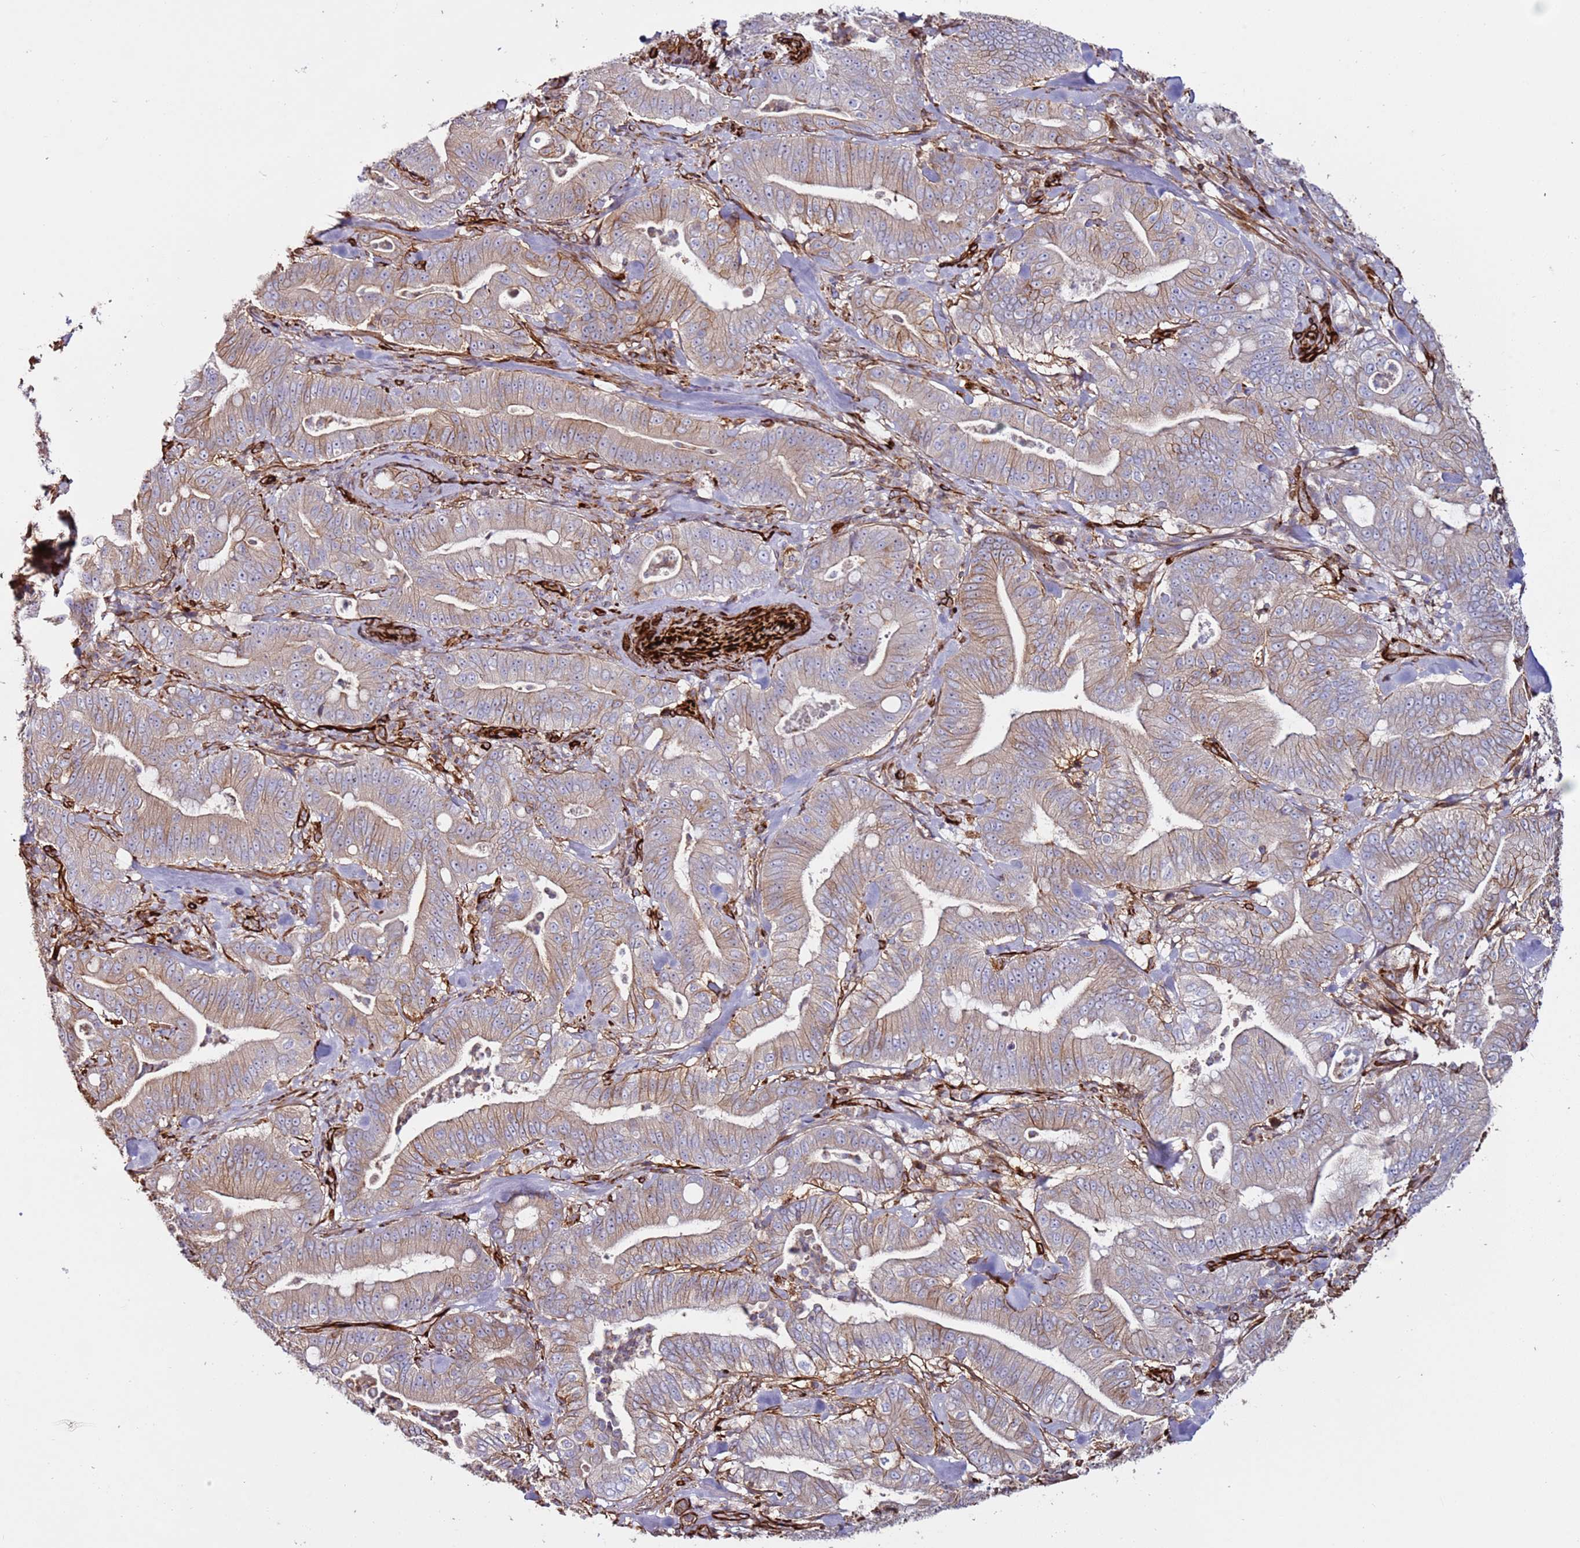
{"staining": {"intensity": "weak", "quantity": "25%-75%", "location": "cytoplasmic/membranous"}, "tissue": "pancreatic cancer", "cell_type": "Tumor cells", "image_type": "cancer", "snomed": [{"axis": "morphology", "description": "Adenocarcinoma, NOS"}, {"axis": "topography", "description": "Pancreas"}], "caption": "Protein expression analysis of adenocarcinoma (pancreatic) displays weak cytoplasmic/membranous positivity in approximately 25%-75% of tumor cells.", "gene": "MRGPRE", "patient": {"sex": "male", "age": 71}}